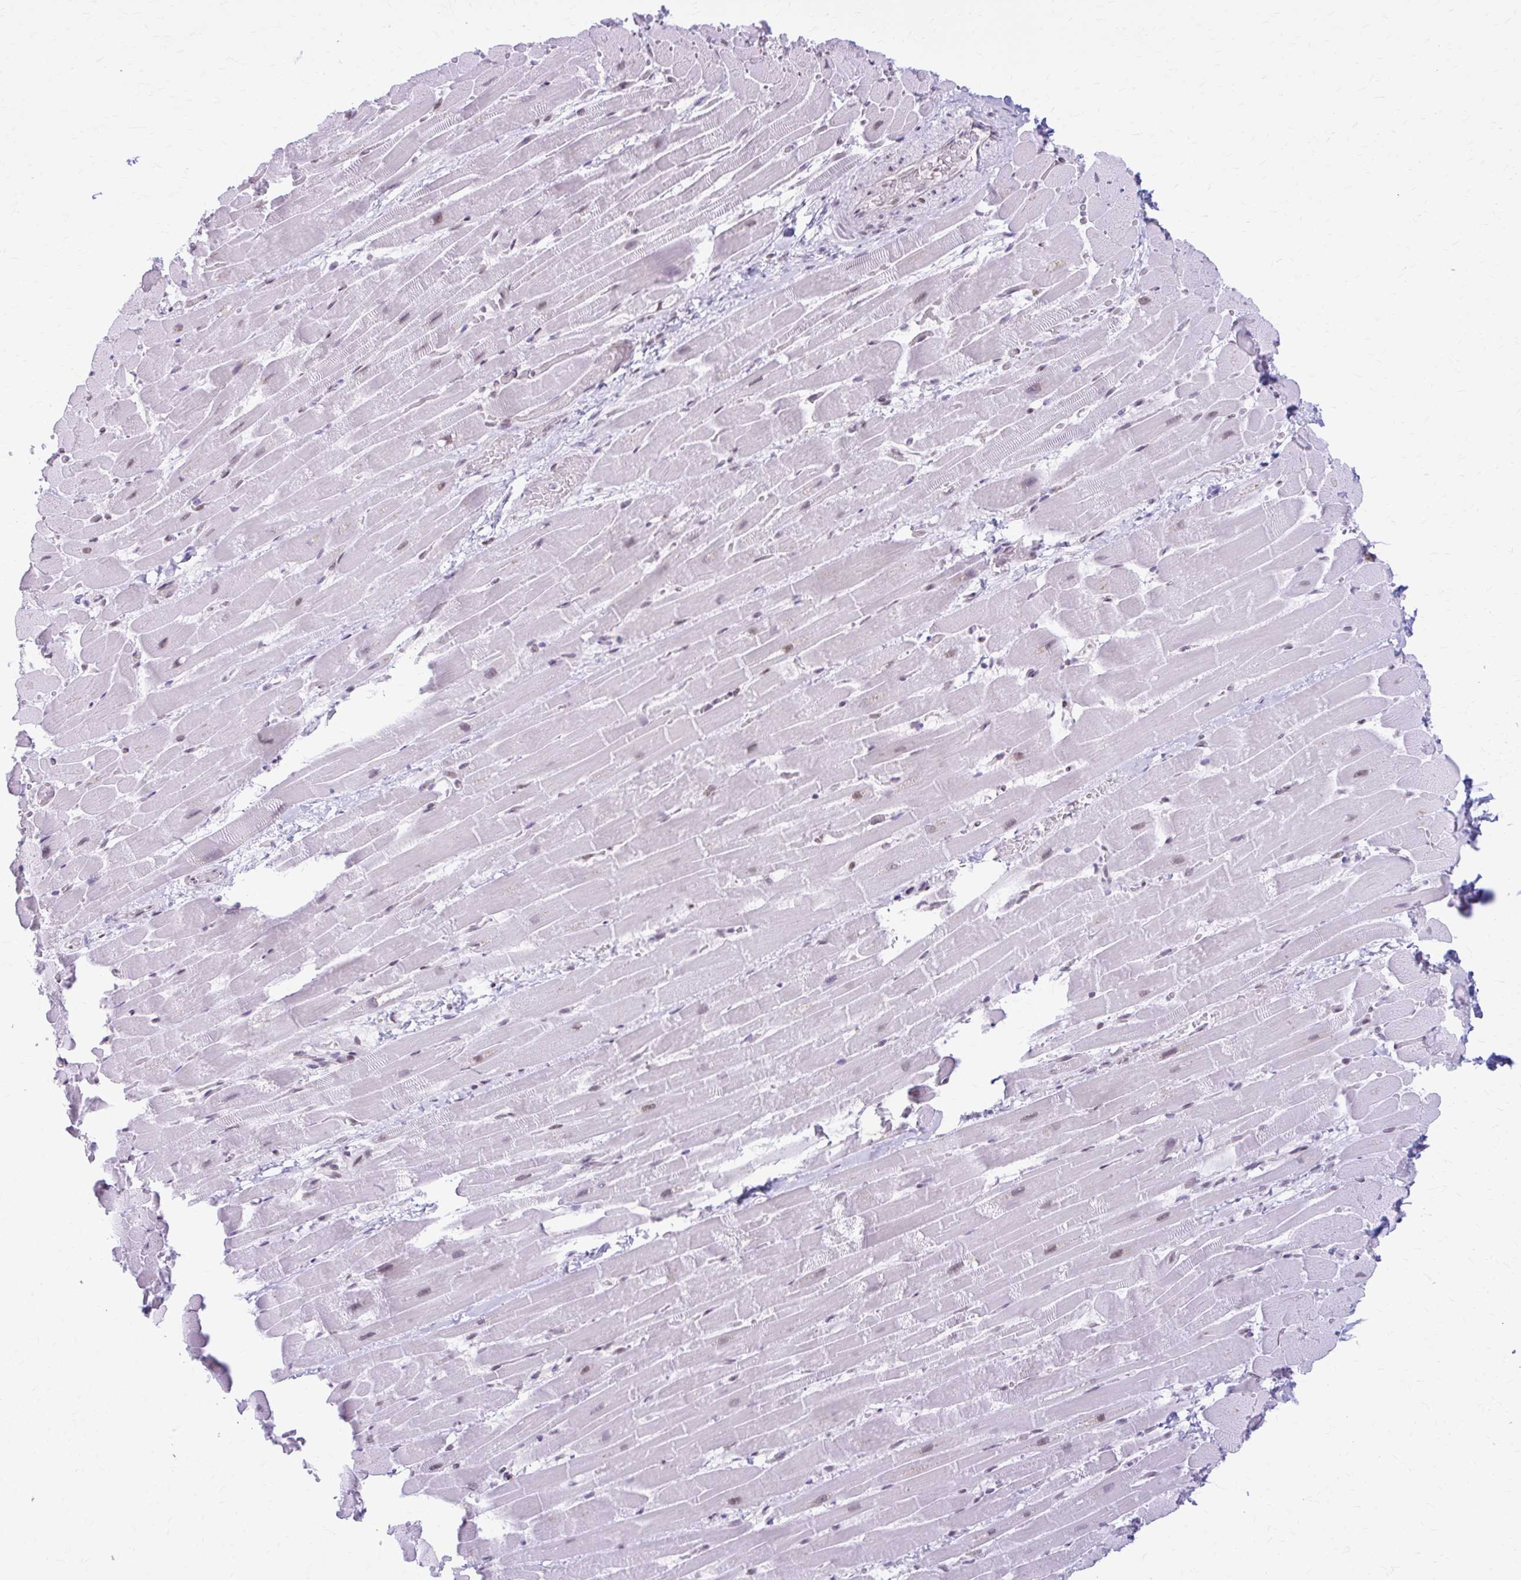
{"staining": {"intensity": "moderate", "quantity": "25%-75%", "location": "nuclear"}, "tissue": "heart muscle", "cell_type": "Cardiomyocytes", "image_type": "normal", "snomed": [{"axis": "morphology", "description": "Normal tissue, NOS"}, {"axis": "topography", "description": "Heart"}], "caption": "Protein staining by immunohistochemistry exhibits moderate nuclear expression in approximately 25%-75% of cardiomyocytes in benign heart muscle. The protein of interest is stained brown, and the nuclei are stained in blue (DAB (3,3'-diaminobenzidine) IHC with brightfield microscopy, high magnification).", "gene": "PABIR1", "patient": {"sex": "male", "age": 37}}